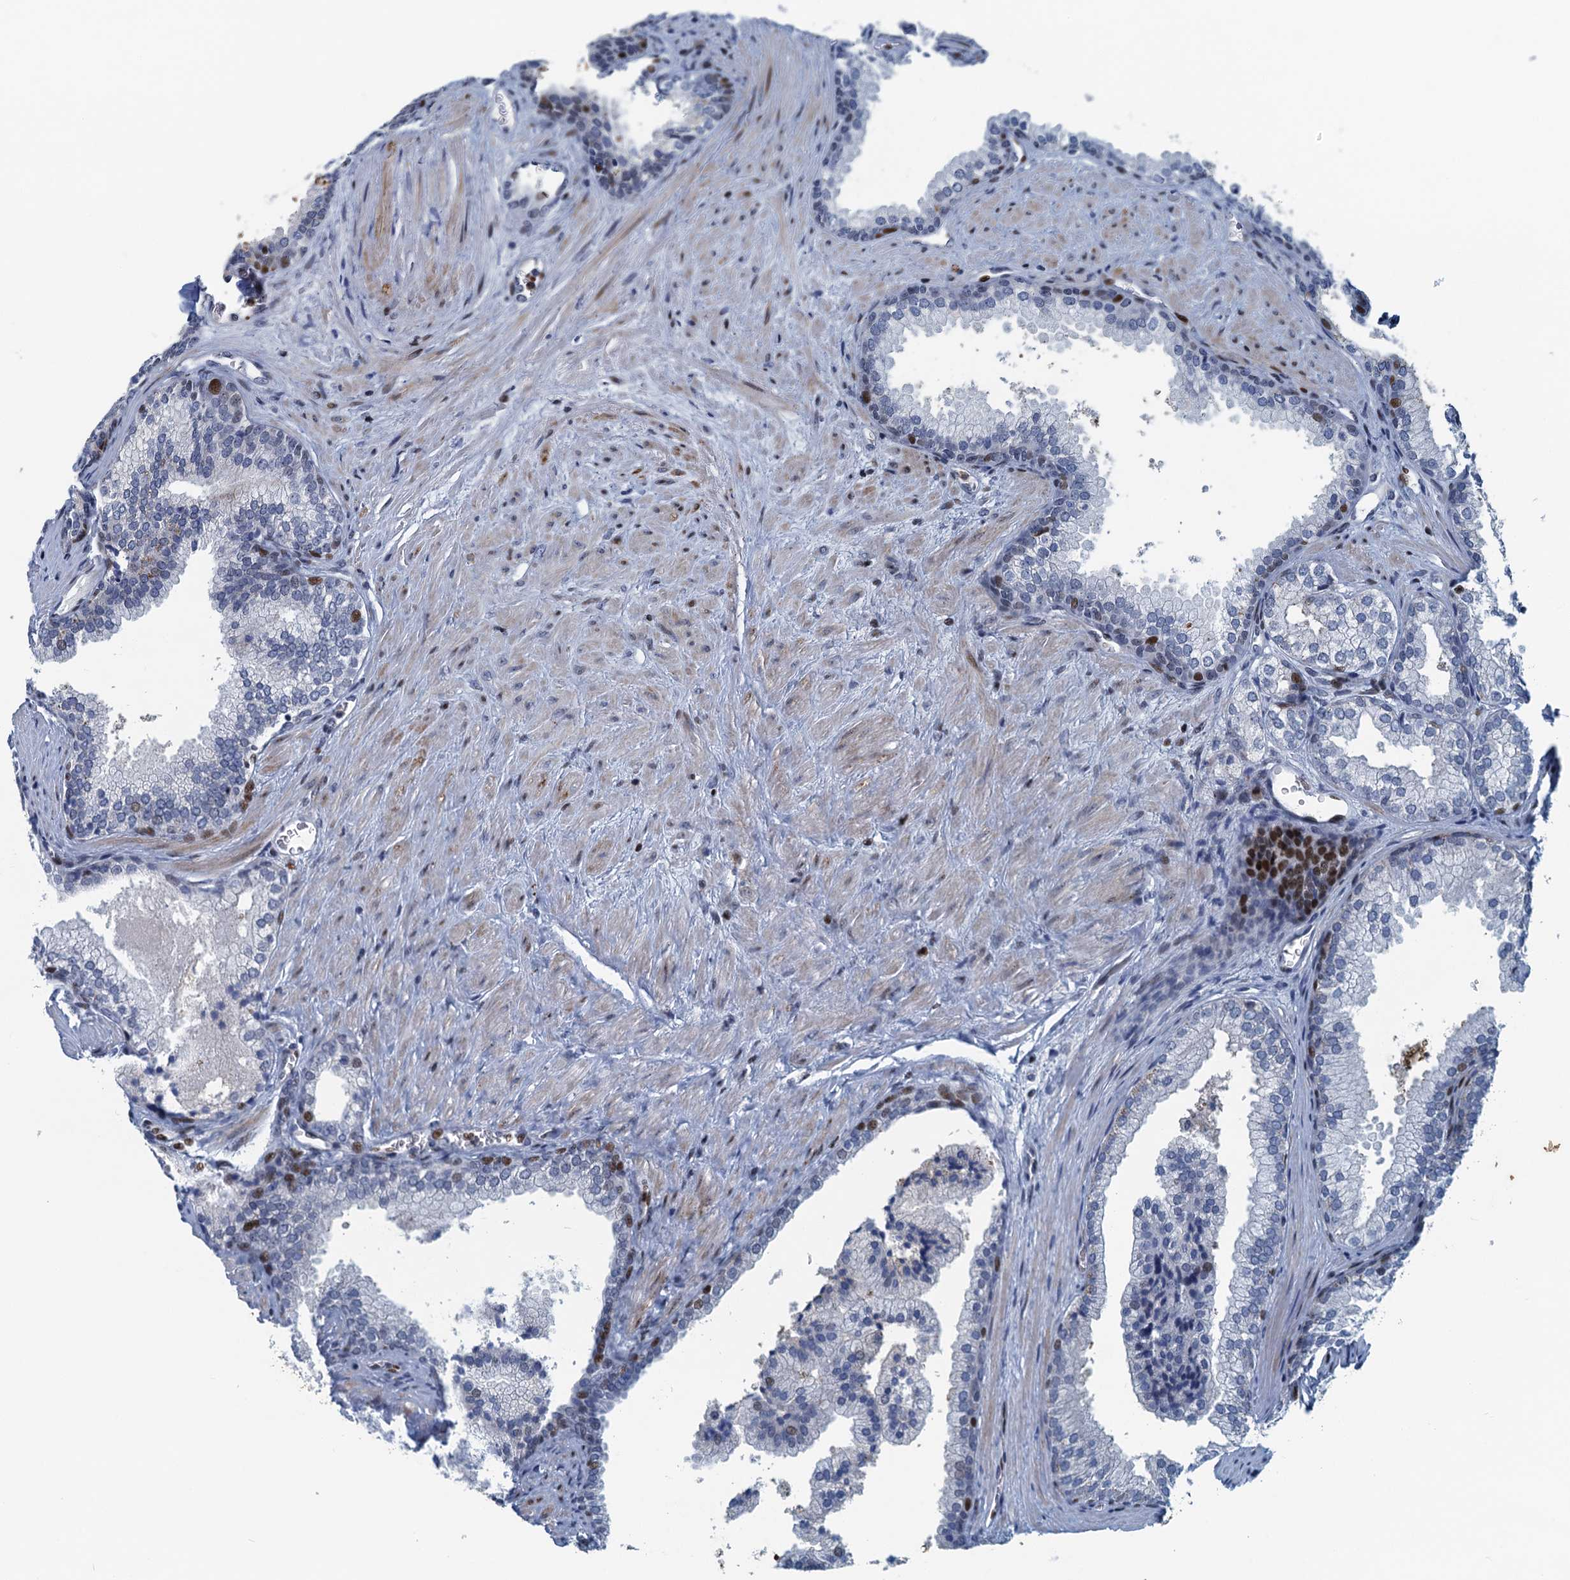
{"staining": {"intensity": "moderate", "quantity": "<25%", "location": "nuclear"}, "tissue": "prostate", "cell_type": "Glandular cells", "image_type": "normal", "snomed": [{"axis": "morphology", "description": "Normal tissue, NOS"}, {"axis": "topography", "description": "Prostate"}], "caption": "A brown stain highlights moderate nuclear expression of a protein in glandular cells of normal human prostate. The staining is performed using DAB brown chromogen to label protein expression. The nuclei are counter-stained blue using hematoxylin.", "gene": "ANKRD13D", "patient": {"sex": "male", "age": 76}}